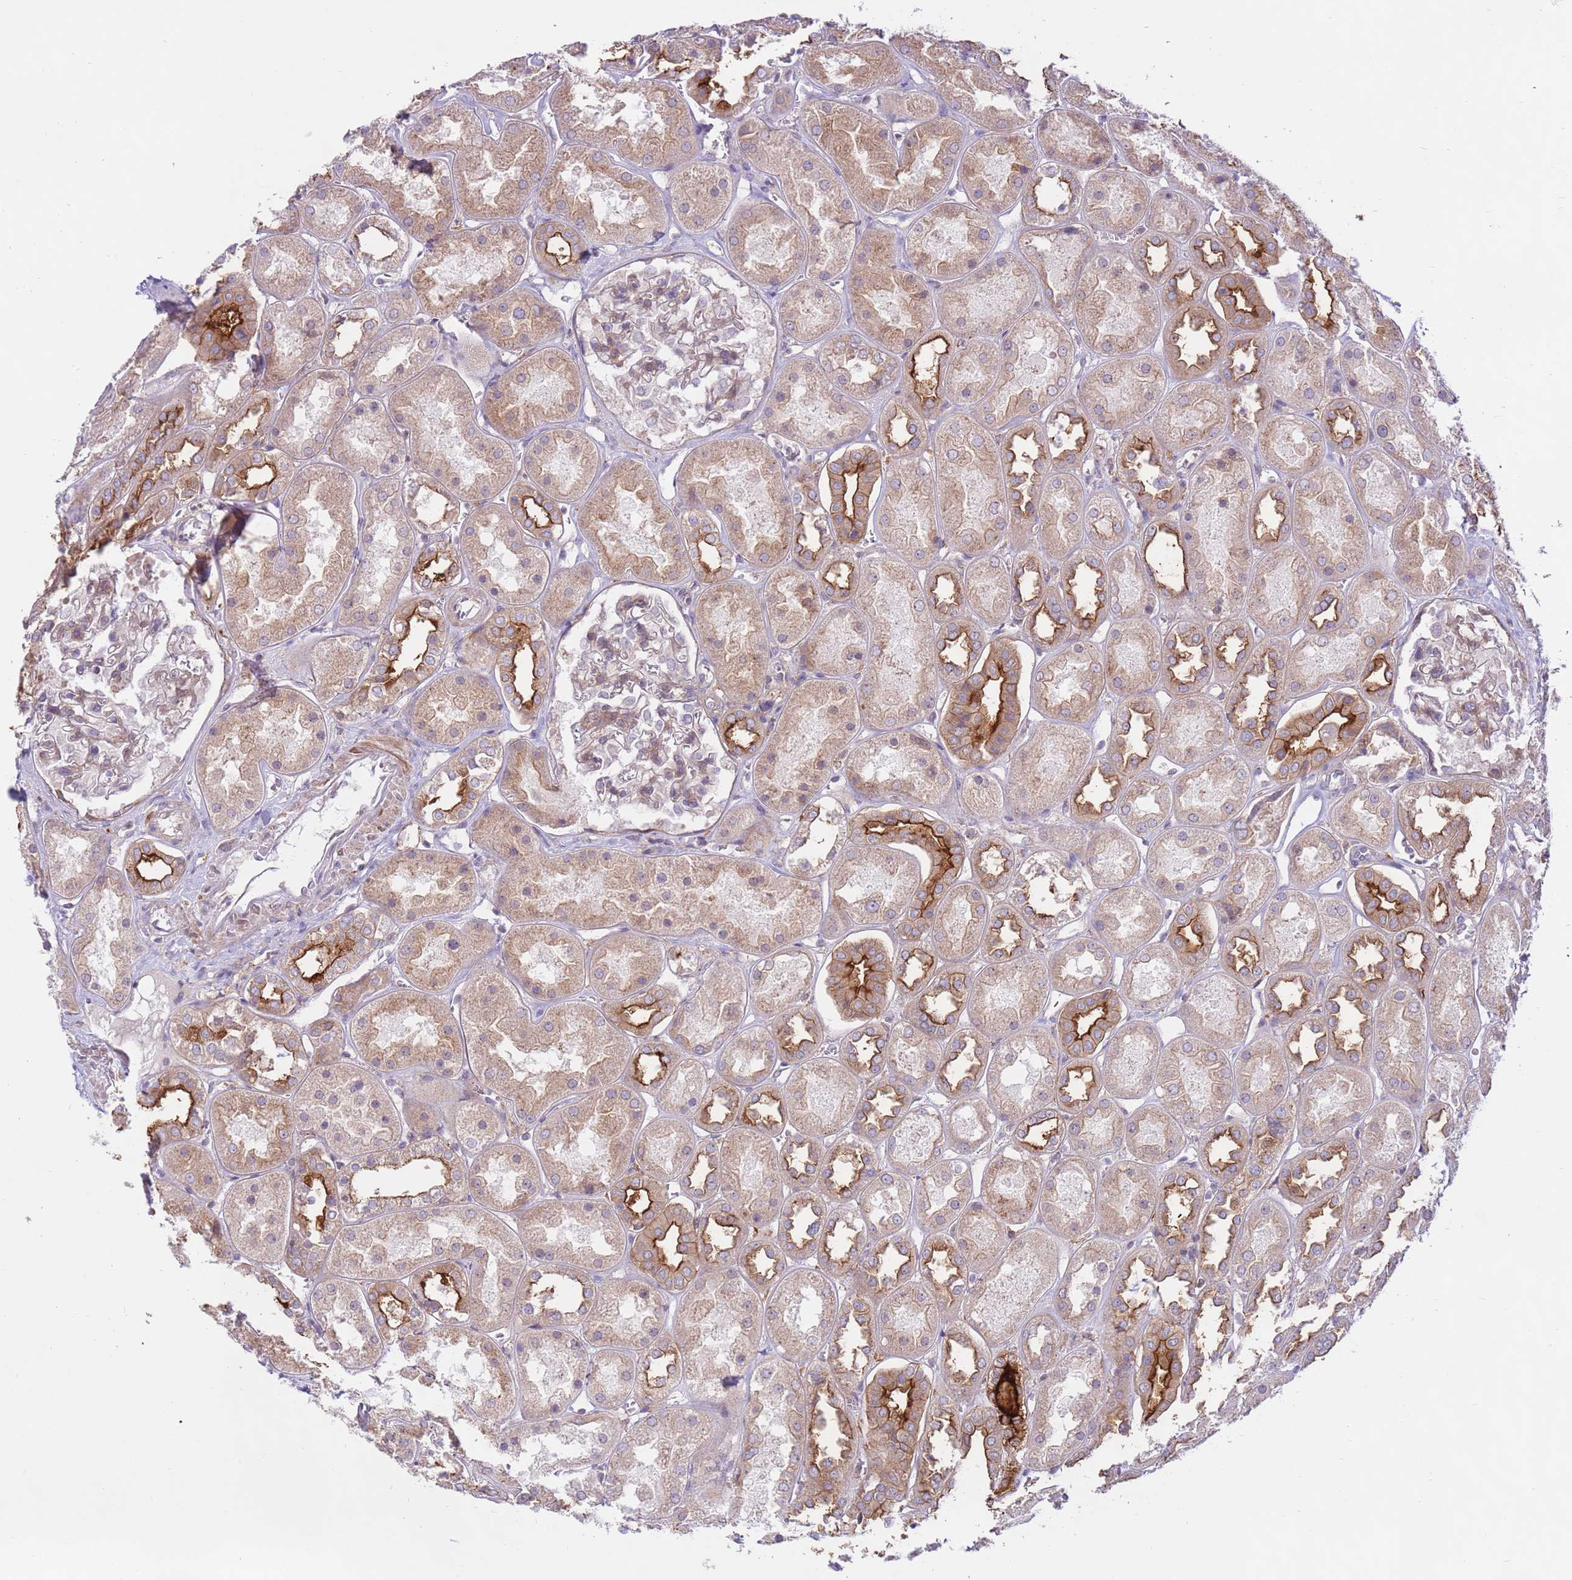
{"staining": {"intensity": "weak", "quantity": "25%-75%", "location": "cytoplasmic/membranous"}, "tissue": "kidney", "cell_type": "Cells in glomeruli", "image_type": "normal", "snomed": [{"axis": "morphology", "description": "Normal tissue, NOS"}, {"axis": "topography", "description": "Kidney"}], "caption": "Protein staining of benign kidney demonstrates weak cytoplasmic/membranous positivity in about 25%-75% of cells in glomeruli. Ihc stains the protein in brown and the nuclei are stained blue.", "gene": "DDX19B", "patient": {"sex": "male", "age": 70}}